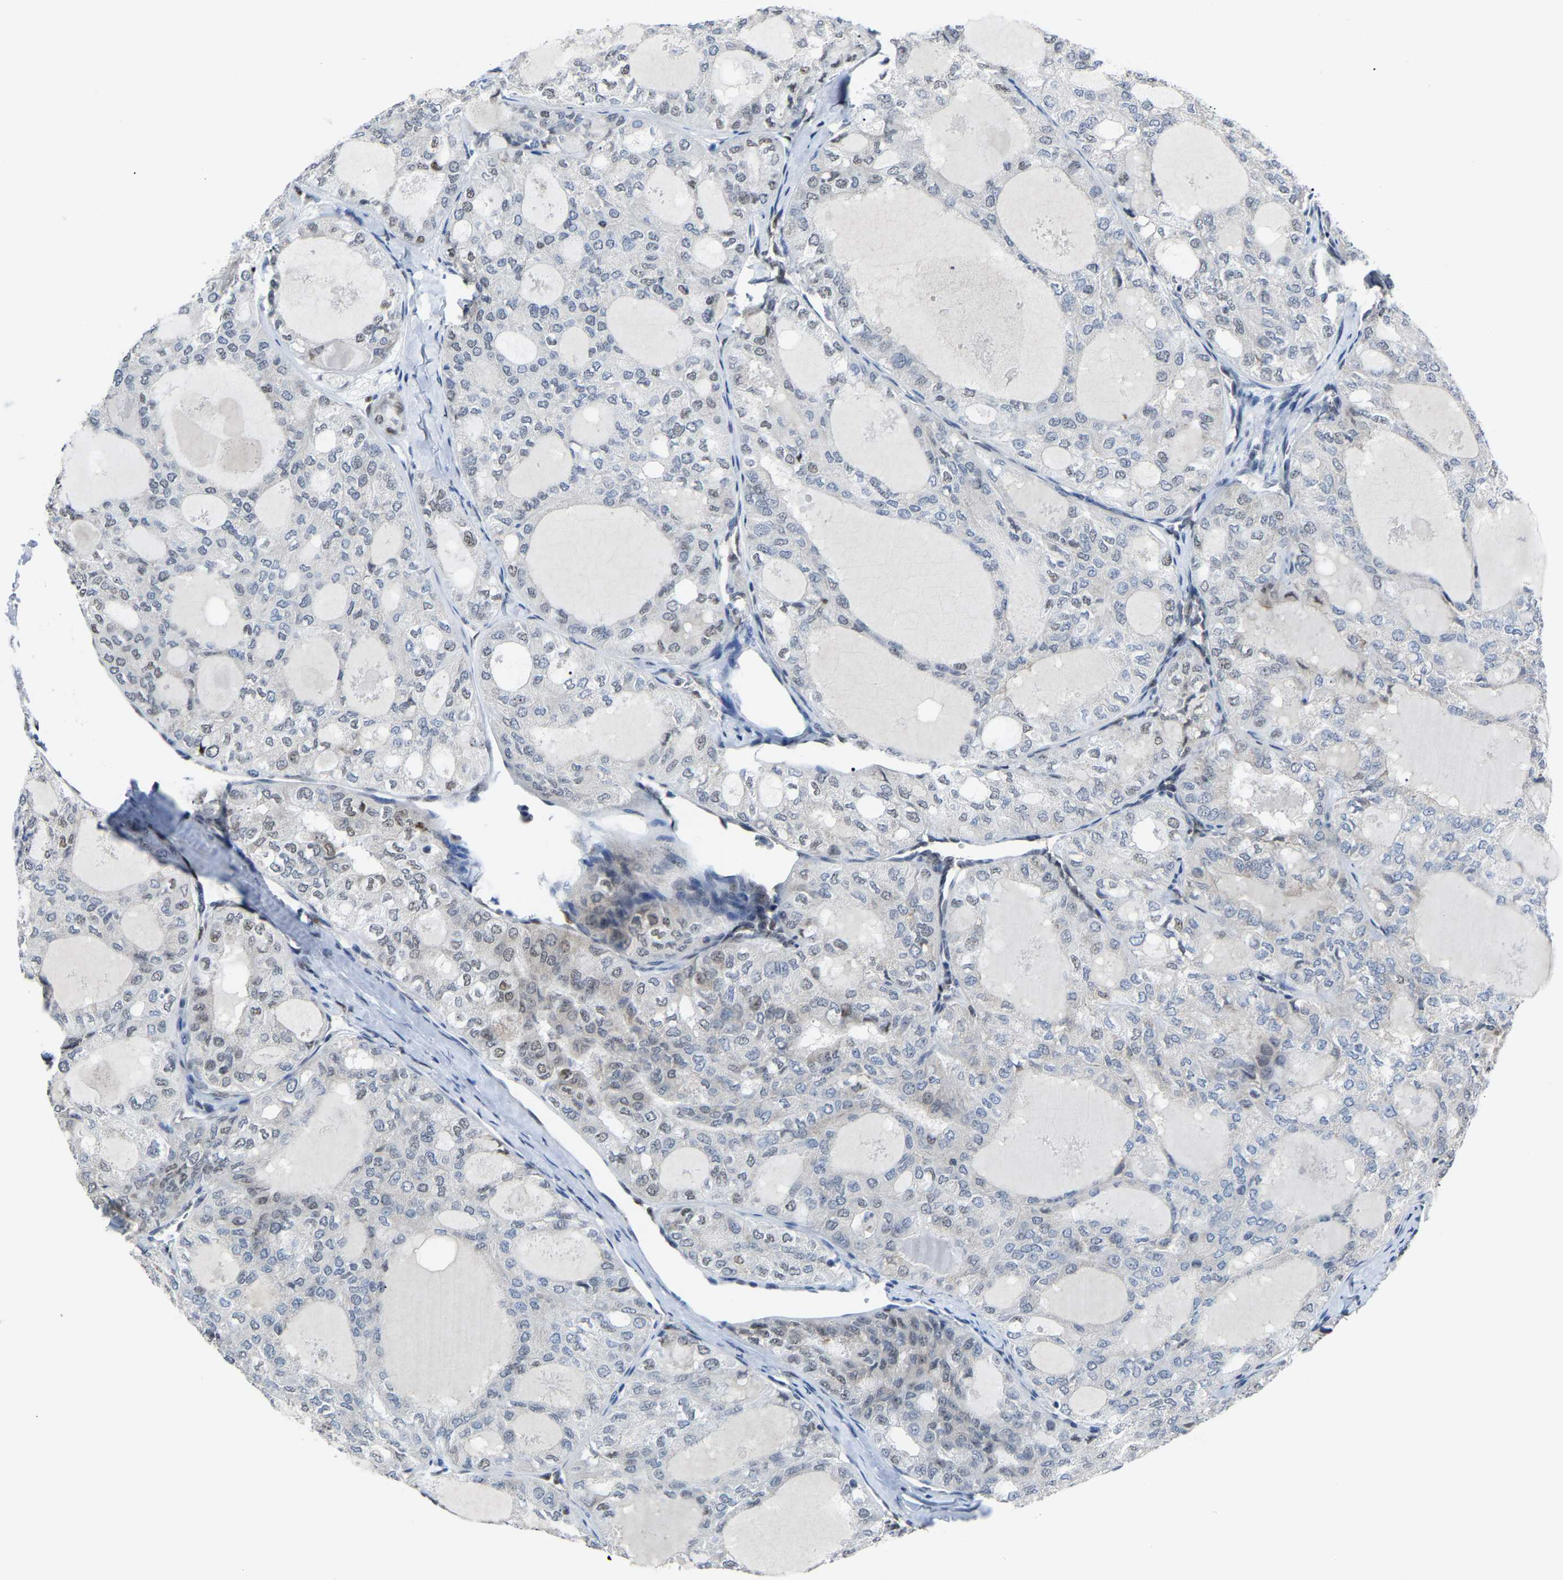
{"staining": {"intensity": "weak", "quantity": "25%-75%", "location": "nuclear"}, "tissue": "thyroid cancer", "cell_type": "Tumor cells", "image_type": "cancer", "snomed": [{"axis": "morphology", "description": "Follicular adenoma carcinoma, NOS"}, {"axis": "topography", "description": "Thyroid gland"}], "caption": "This micrograph demonstrates IHC staining of human thyroid follicular adenoma carcinoma, with low weak nuclear expression in about 25%-75% of tumor cells.", "gene": "DDX5", "patient": {"sex": "male", "age": 75}}